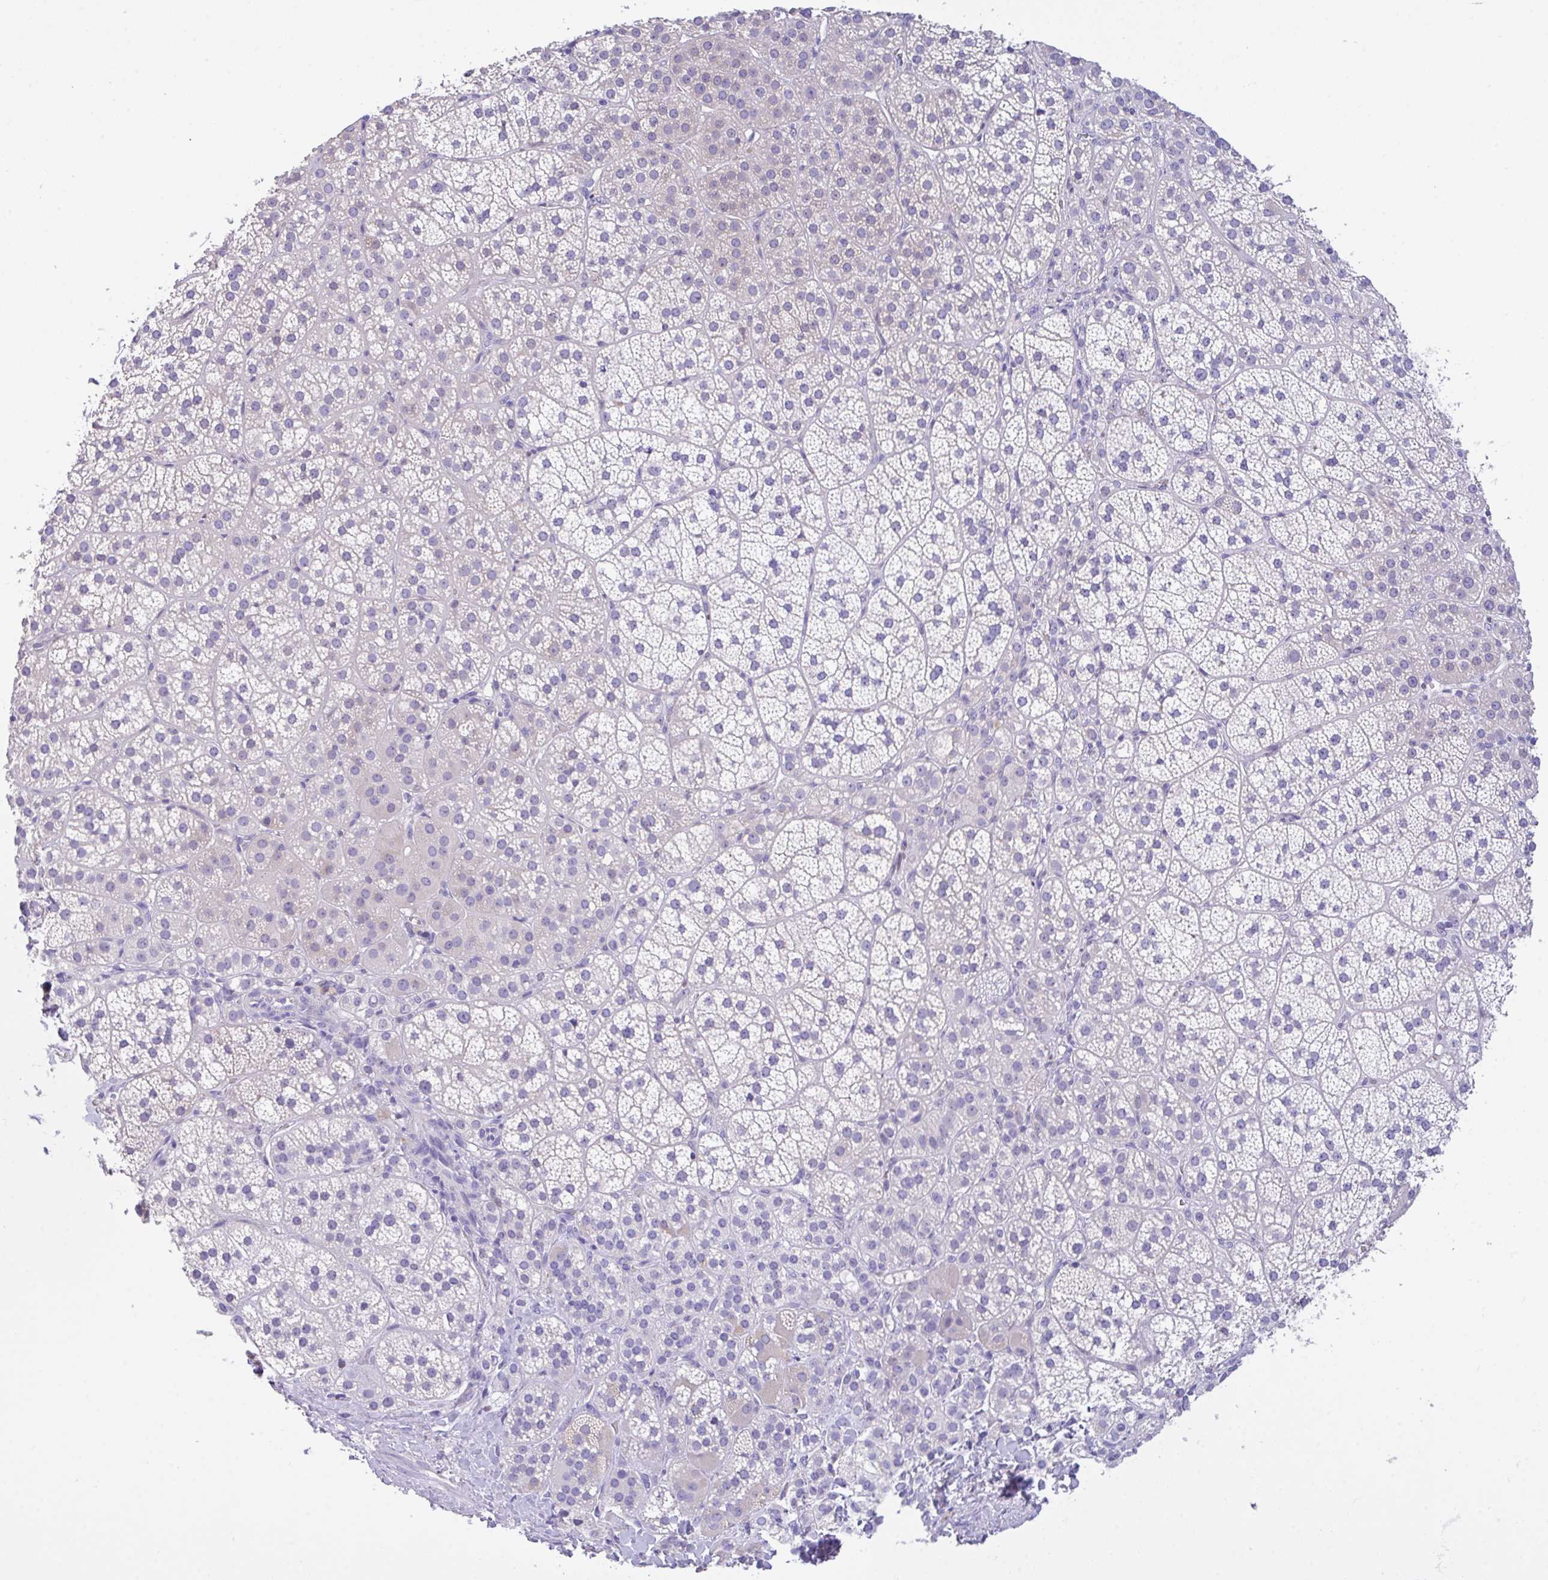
{"staining": {"intensity": "weak", "quantity": "<25%", "location": "cytoplasmic/membranous"}, "tissue": "adrenal gland", "cell_type": "Glandular cells", "image_type": "normal", "snomed": [{"axis": "morphology", "description": "Normal tissue, NOS"}, {"axis": "topography", "description": "Adrenal gland"}], "caption": "Adrenal gland stained for a protein using IHC shows no expression glandular cells.", "gene": "CA10", "patient": {"sex": "female", "age": 60}}